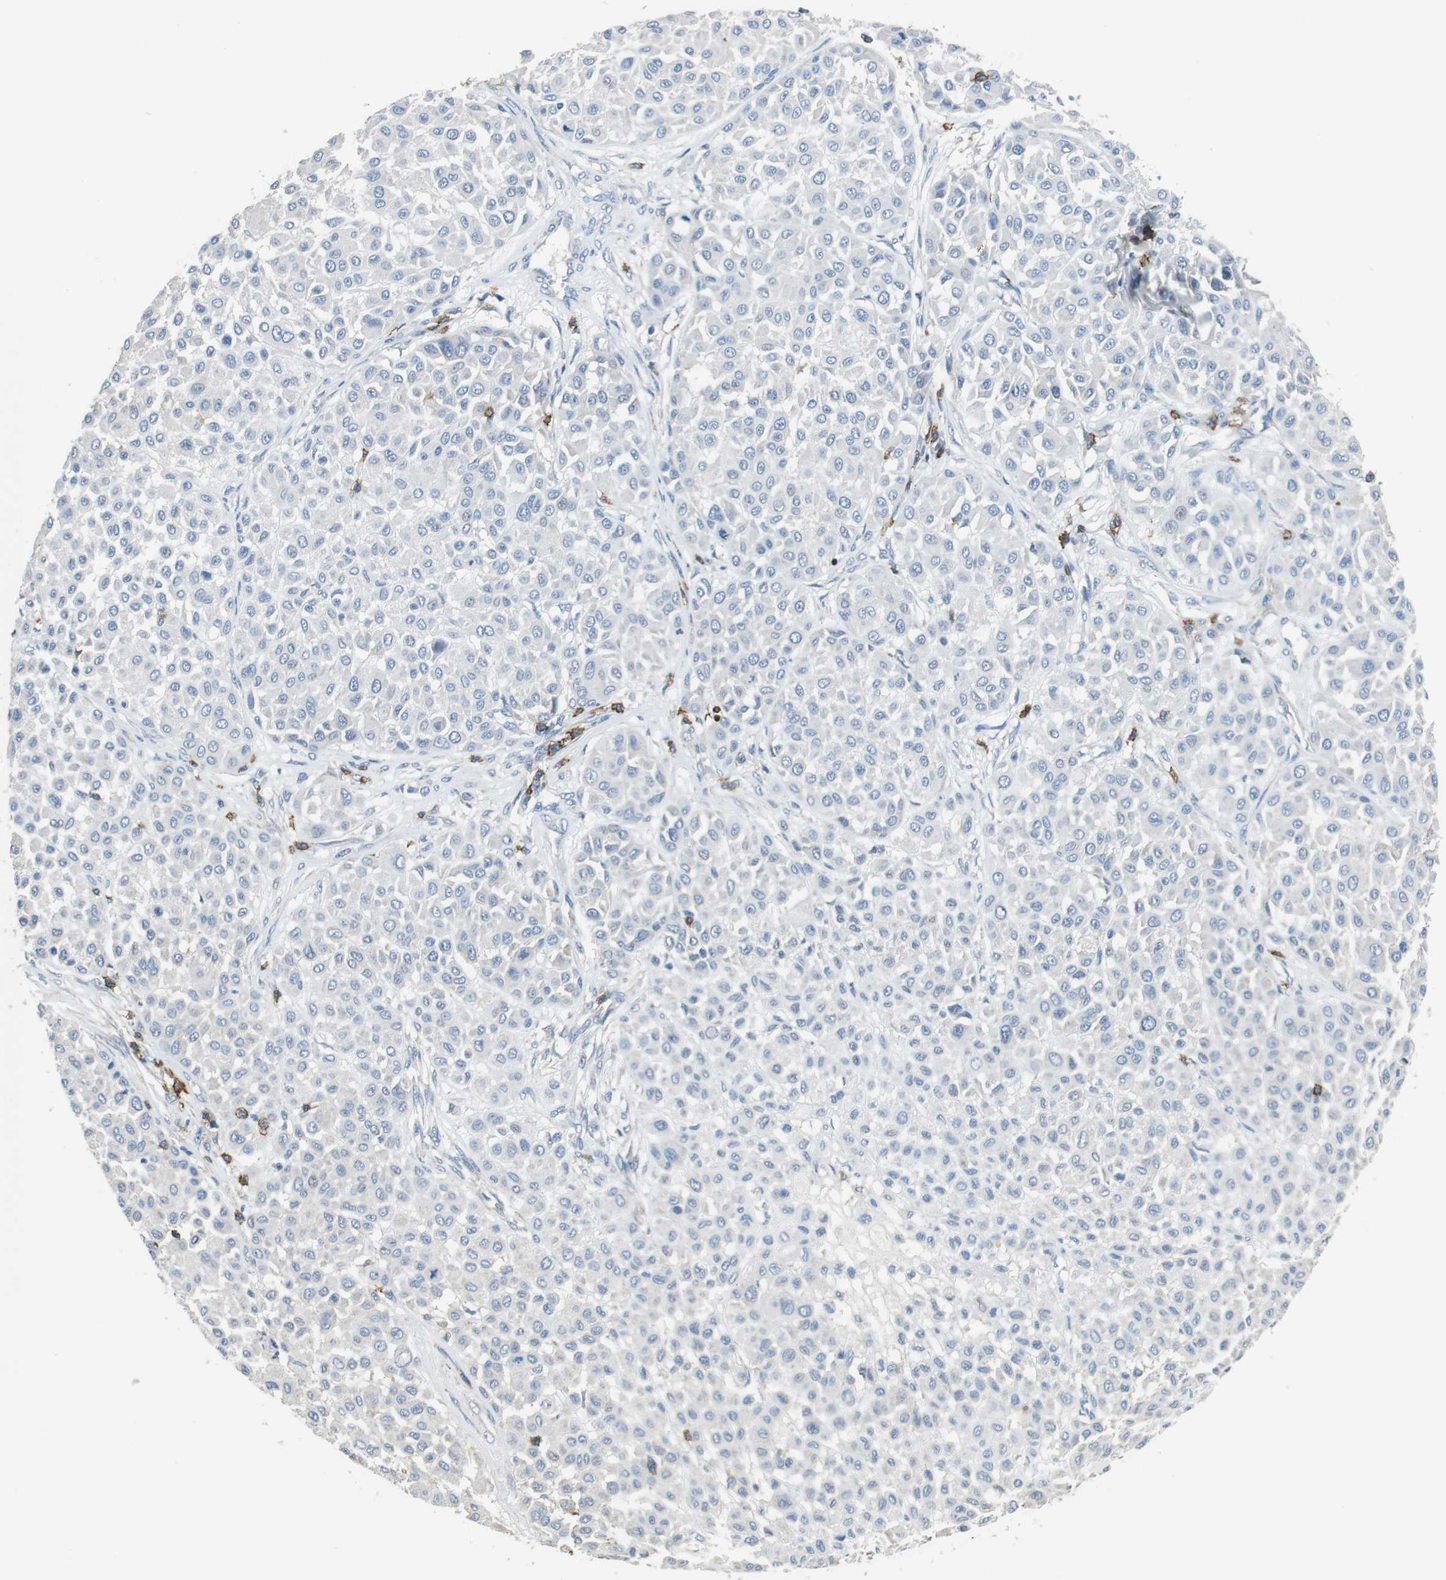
{"staining": {"intensity": "negative", "quantity": "none", "location": "none"}, "tissue": "melanoma", "cell_type": "Tumor cells", "image_type": "cancer", "snomed": [{"axis": "morphology", "description": "Malignant melanoma, Metastatic site"}, {"axis": "topography", "description": "Soft tissue"}], "caption": "Immunohistochemistry (IHC) micrograph of melanoma stained for a protein (brown), which demonstrates no expression in tumor cells. (DAB (3,3'-diaminobenzidine) immunohistochemistry, high magnification).", "gene": "CD6", "patient": {"sex": "male", "age": 41}}